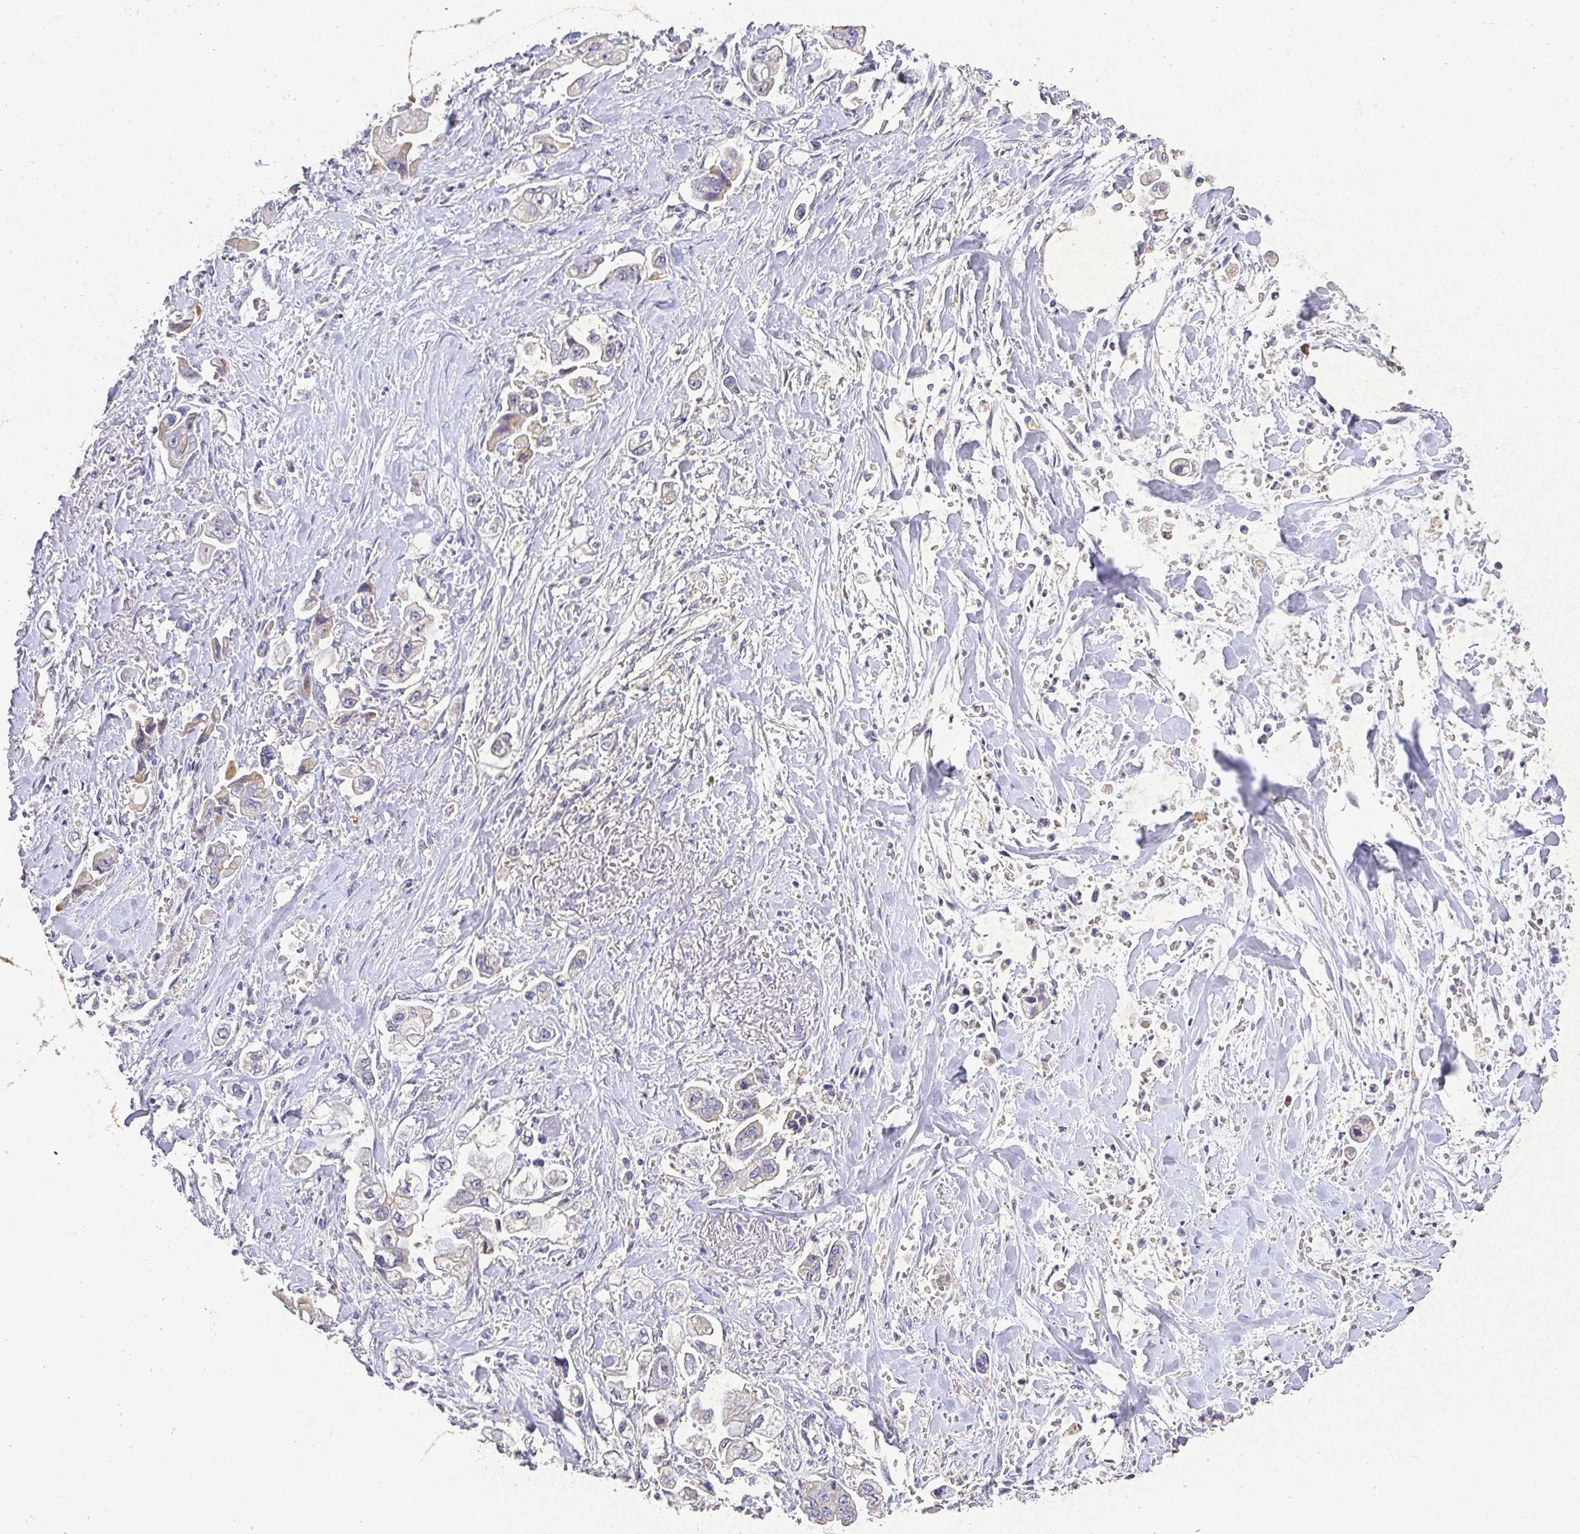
{"staining": {"intensity": "negative", "quantity": "none", "location": "none"}, "tissue": "stomach cancer", "cell_type": "Tumor cells", "image_type": "cancer", "snomed": [{"axis": "morphology", "description": "Adenocarcinoma, NOS"}, {"axis": "topography", "description": "Stomach"}], "caption": "Immunohistochemistry (IHC) of stomach cancer (adenocarcinoma) reveals no positivity in tumor cells. The staining was performed using DAB to visualize the protein expression in brown, while the nuclei were stained in blue with hematoxylin (Magnification: 20x).", "gene": "RPS2", "patient": {"sex": "male", "age": 62}}